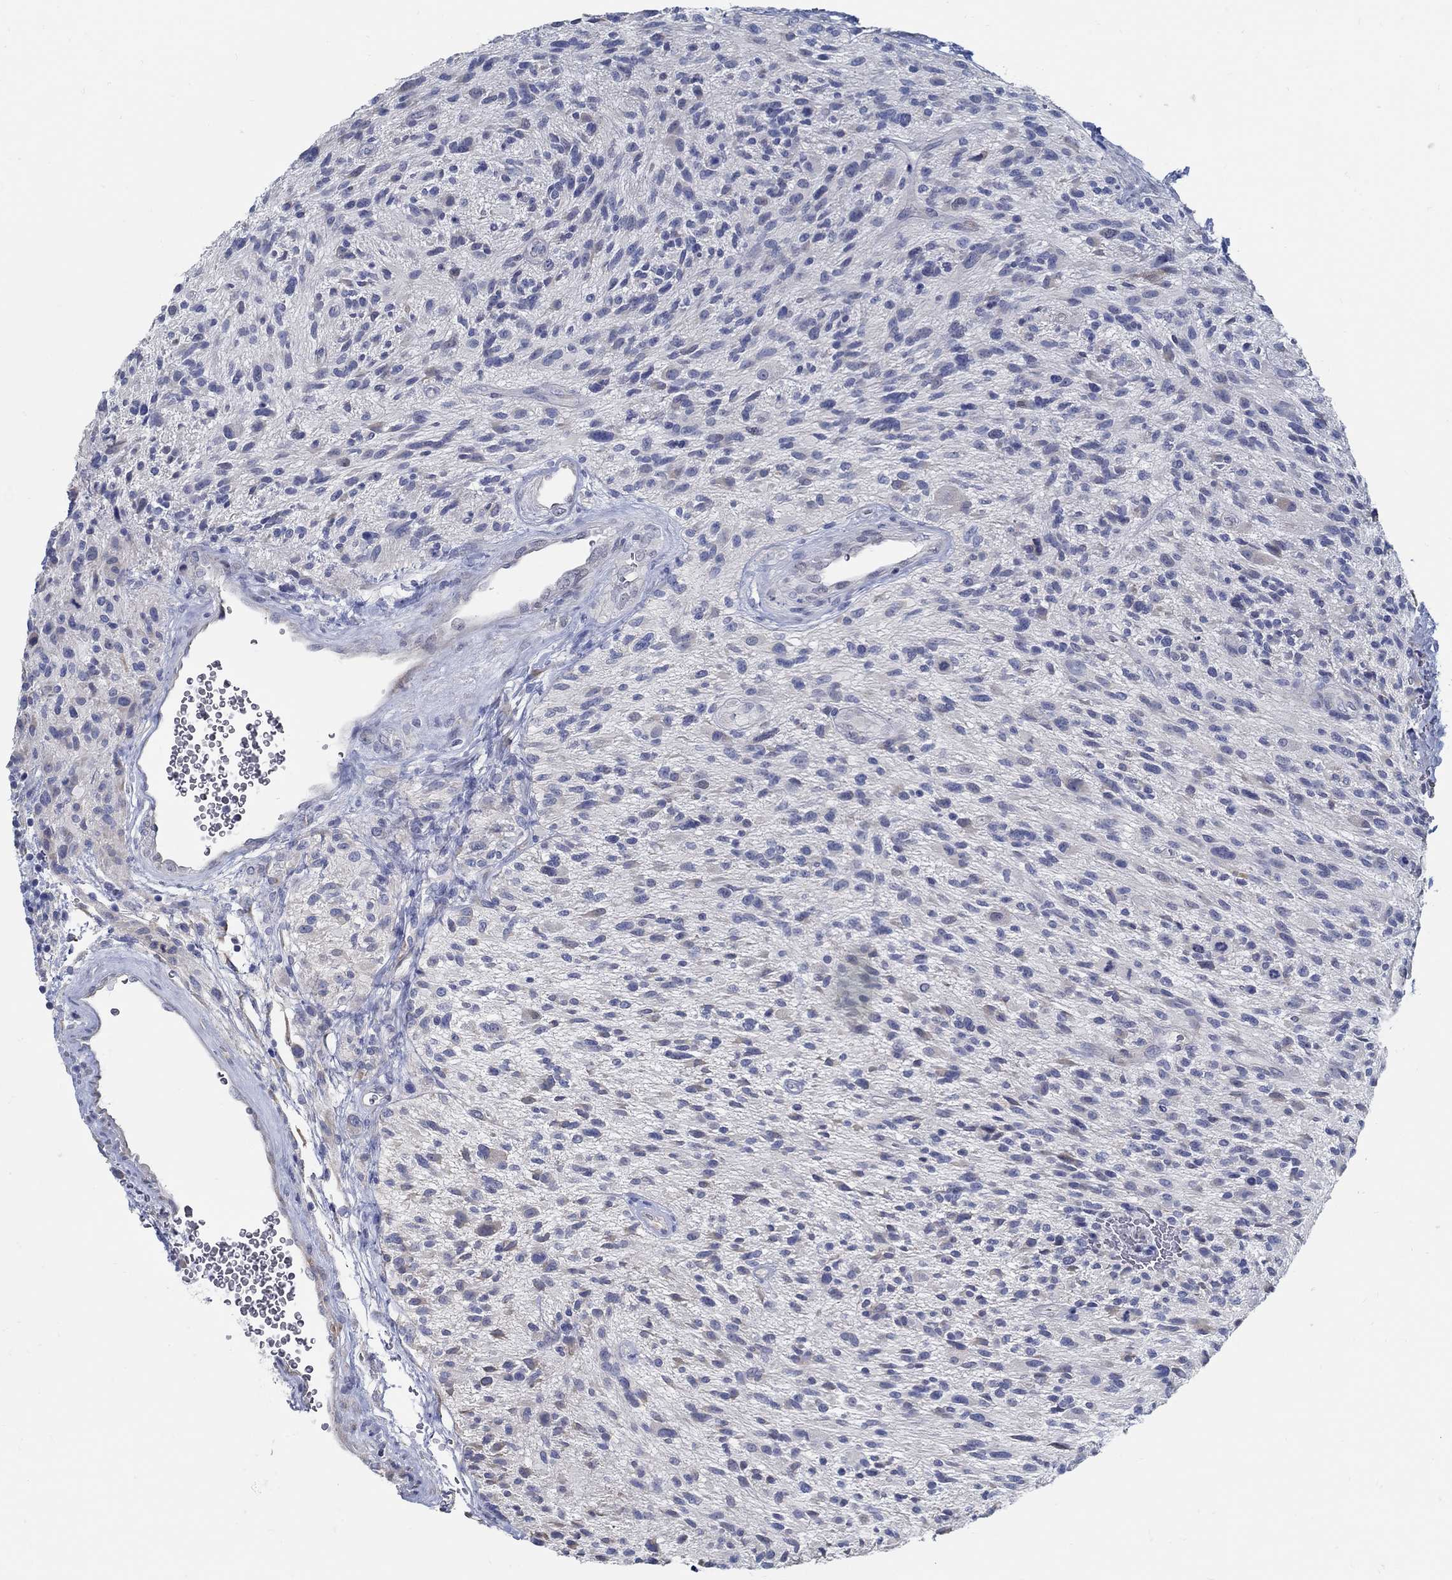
{"staining": {"intensity": "negative", "quantity": "none", "location": "none"}, "tissue": "glioma", "cell_type": "Tumor cells", "image_type": "cancer", "snomed": [{"axis": "morphology", "description": "Glioma, malignant, High grade"}, {"axis": "topography", "description": "Brain"}], "caption": "Protein analysis of malignant glioma (high-grade) shows no significant expression in tumor cells.", "gene": "C15orf39", "patient": {"sex": "male", "age": 47}}